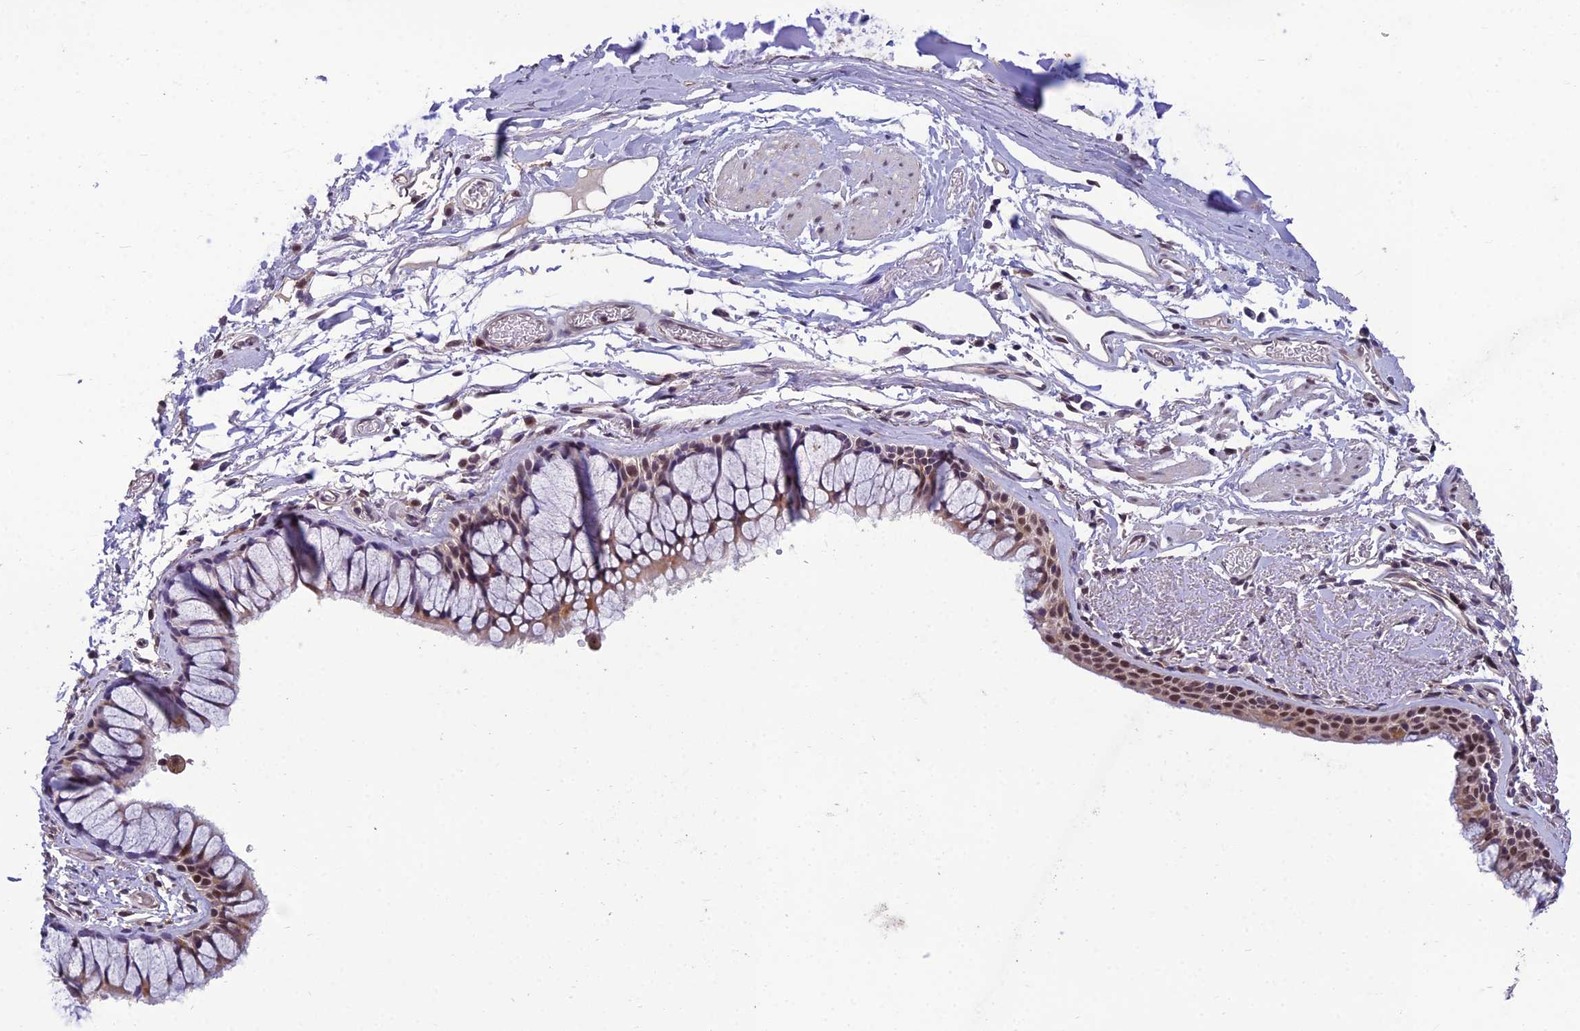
{"staining": {"intensity": "moderate", "quantity": ">75%", "location": "cytoplasmic/membranous,nuclear"}, "tissue": "bronchus", "cell_type": "Respiratory epithelial cells", "image_type": "normal", "snomed": [{"axis": "morphology", "description": "Normal tissue, NOS"}, {"axis": "topography", "description": "Bronchus"}], "caption": "Protein positivity by immunohistochemistry displays moderate cytoplasmic/membranous,nuclear expression in about >75% of respiratory epithelial cells in normal bronchus.", "gene": "GRWD1", "patient": {"sex": "male", "age": 65}}